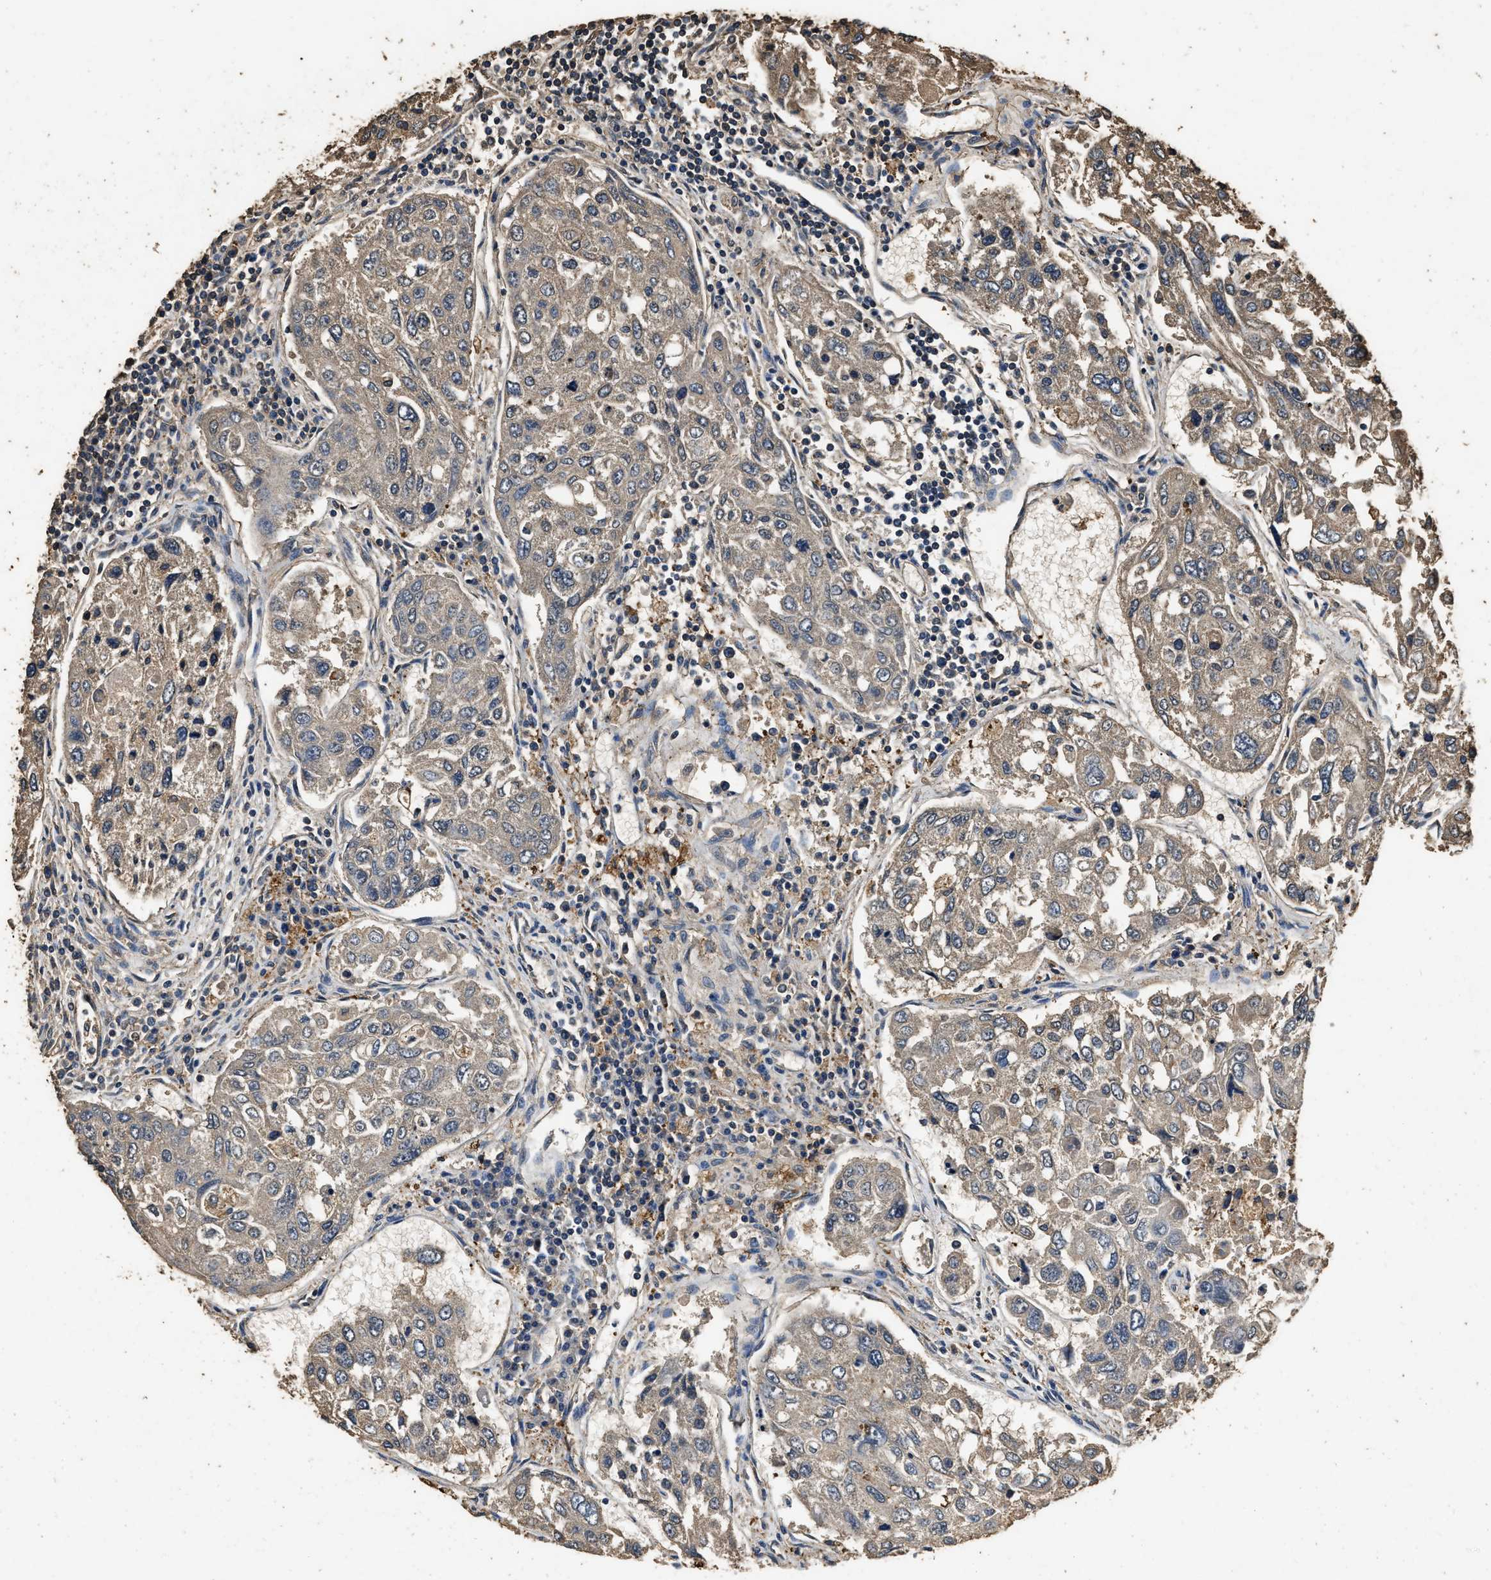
{"staining": {"intensity": "weak", "quantity": ">75%", "location": "cytoplasmic/membranous"}, "tissue": "urothelial cancer", "cell_type": "Tumor cells", "image_type": "cancer", "snomed": [{"axis": "morphology", "description": "Urothelial carcinoma, High grade"}, {"axis": "topography", "description": "Lymph node"}, {"axis": "topography", "description": "Urinary bladder"}], "caption": "Protein expression analysis of urothelial cancer exhibits weak cytoplasmic/membranous staining in approximately >75% of tumor cells.", "gene": "MIB1", "patient": {"sex": "male", "age": 51}}